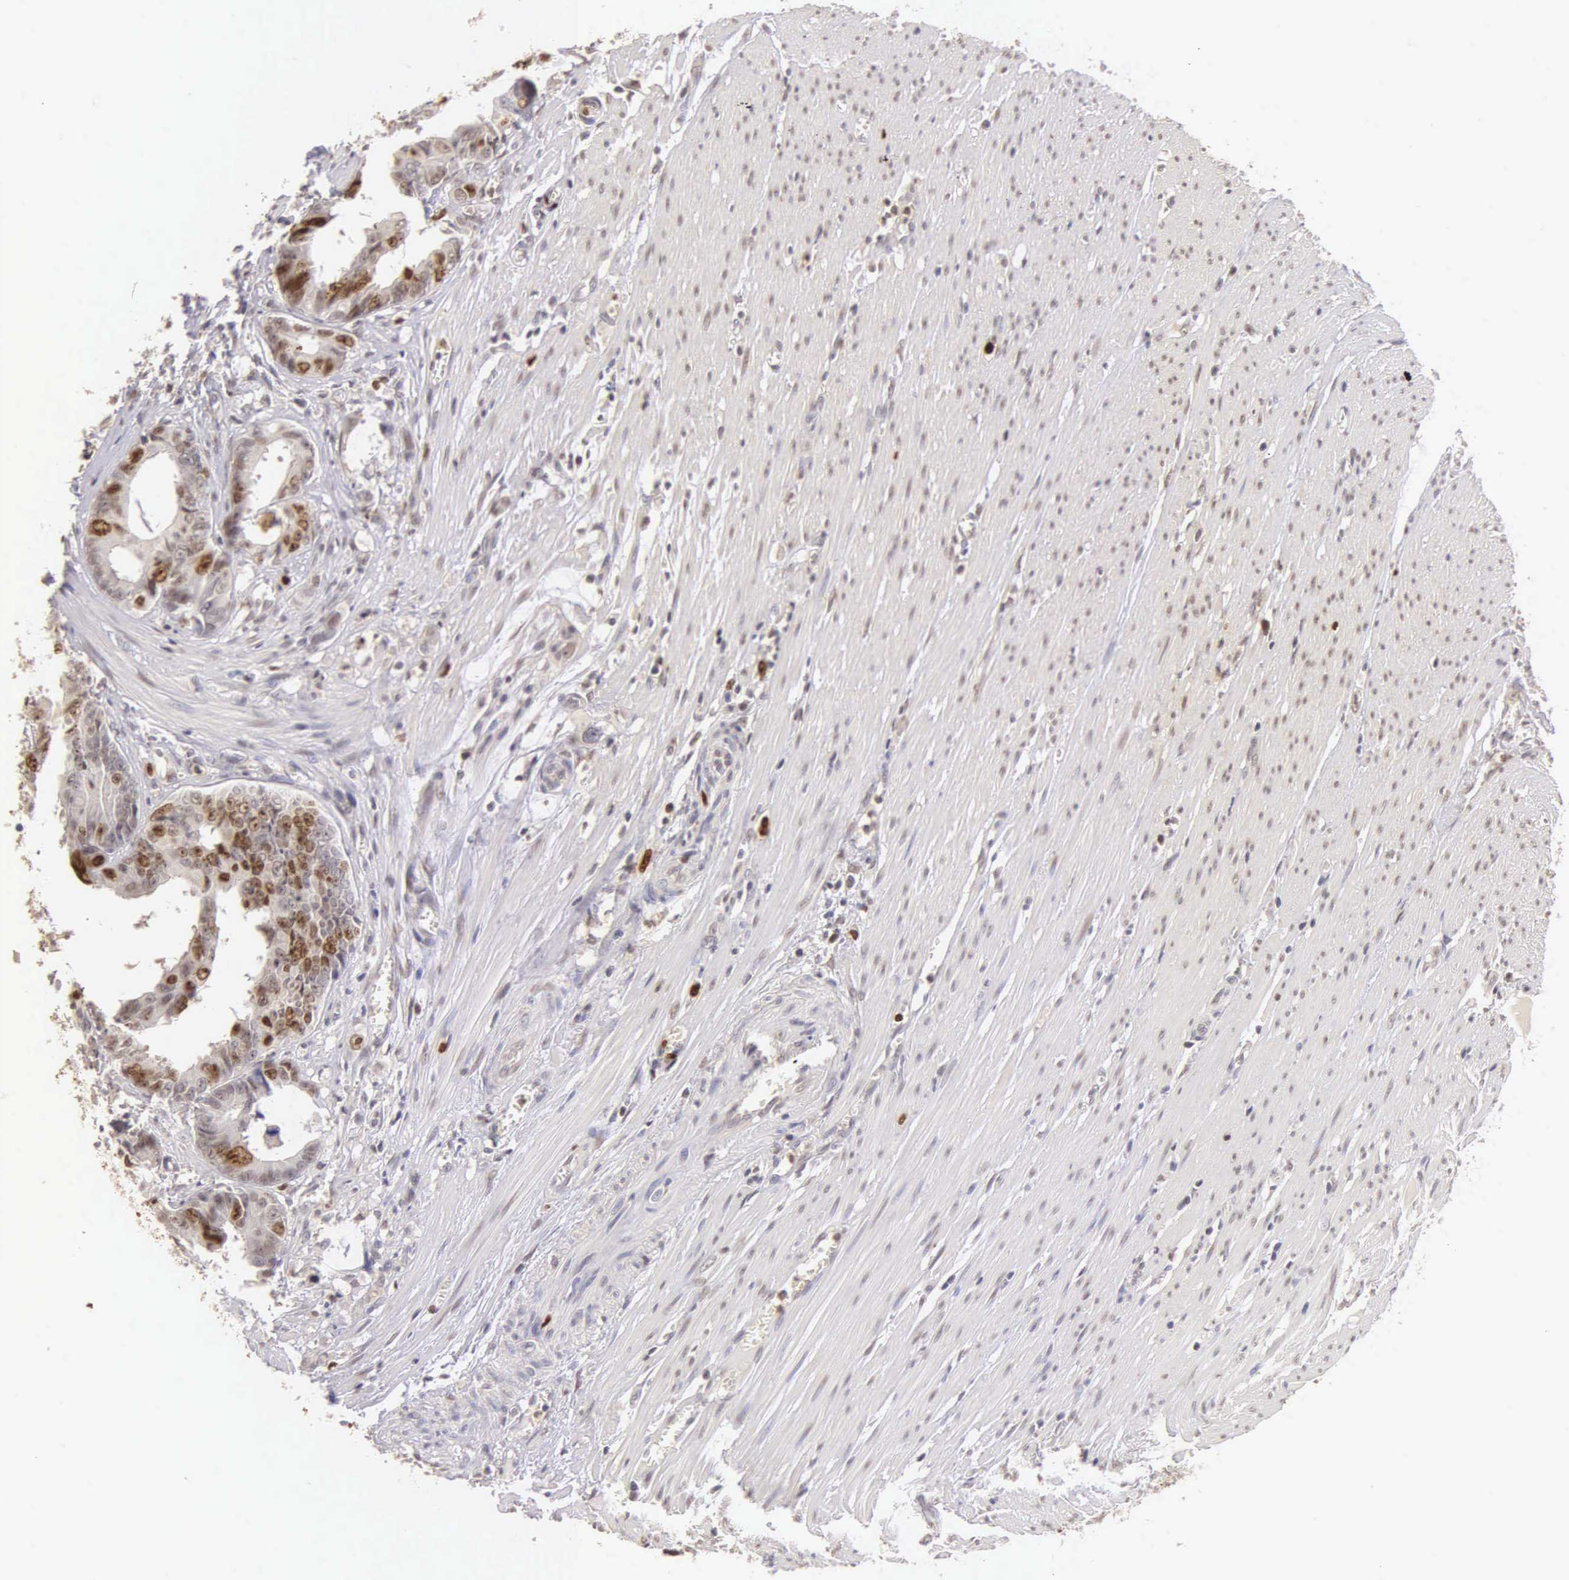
{"staining": {"intensity": "moderate", "quantity": ">75%", "location": "nuclear"}, "tissue": "colorectal cancer", "cell_type": "Tumor cells", "image_type": "cancer", "snomed": [{"axis": "morphology", "description": "Adenocarcinoma, NOS"}, {"axis": "topography", "description": "Rectum"}], "caption": "This micrograph exhibits immunohistochemistry (IHC) staining of human colorectal cancer (adenocarcinoma), with medium moderate nuclear expression in about >75% of tumor cells.", "gene": "MKI67", "patient": {"sex": "female", "age": 98}}